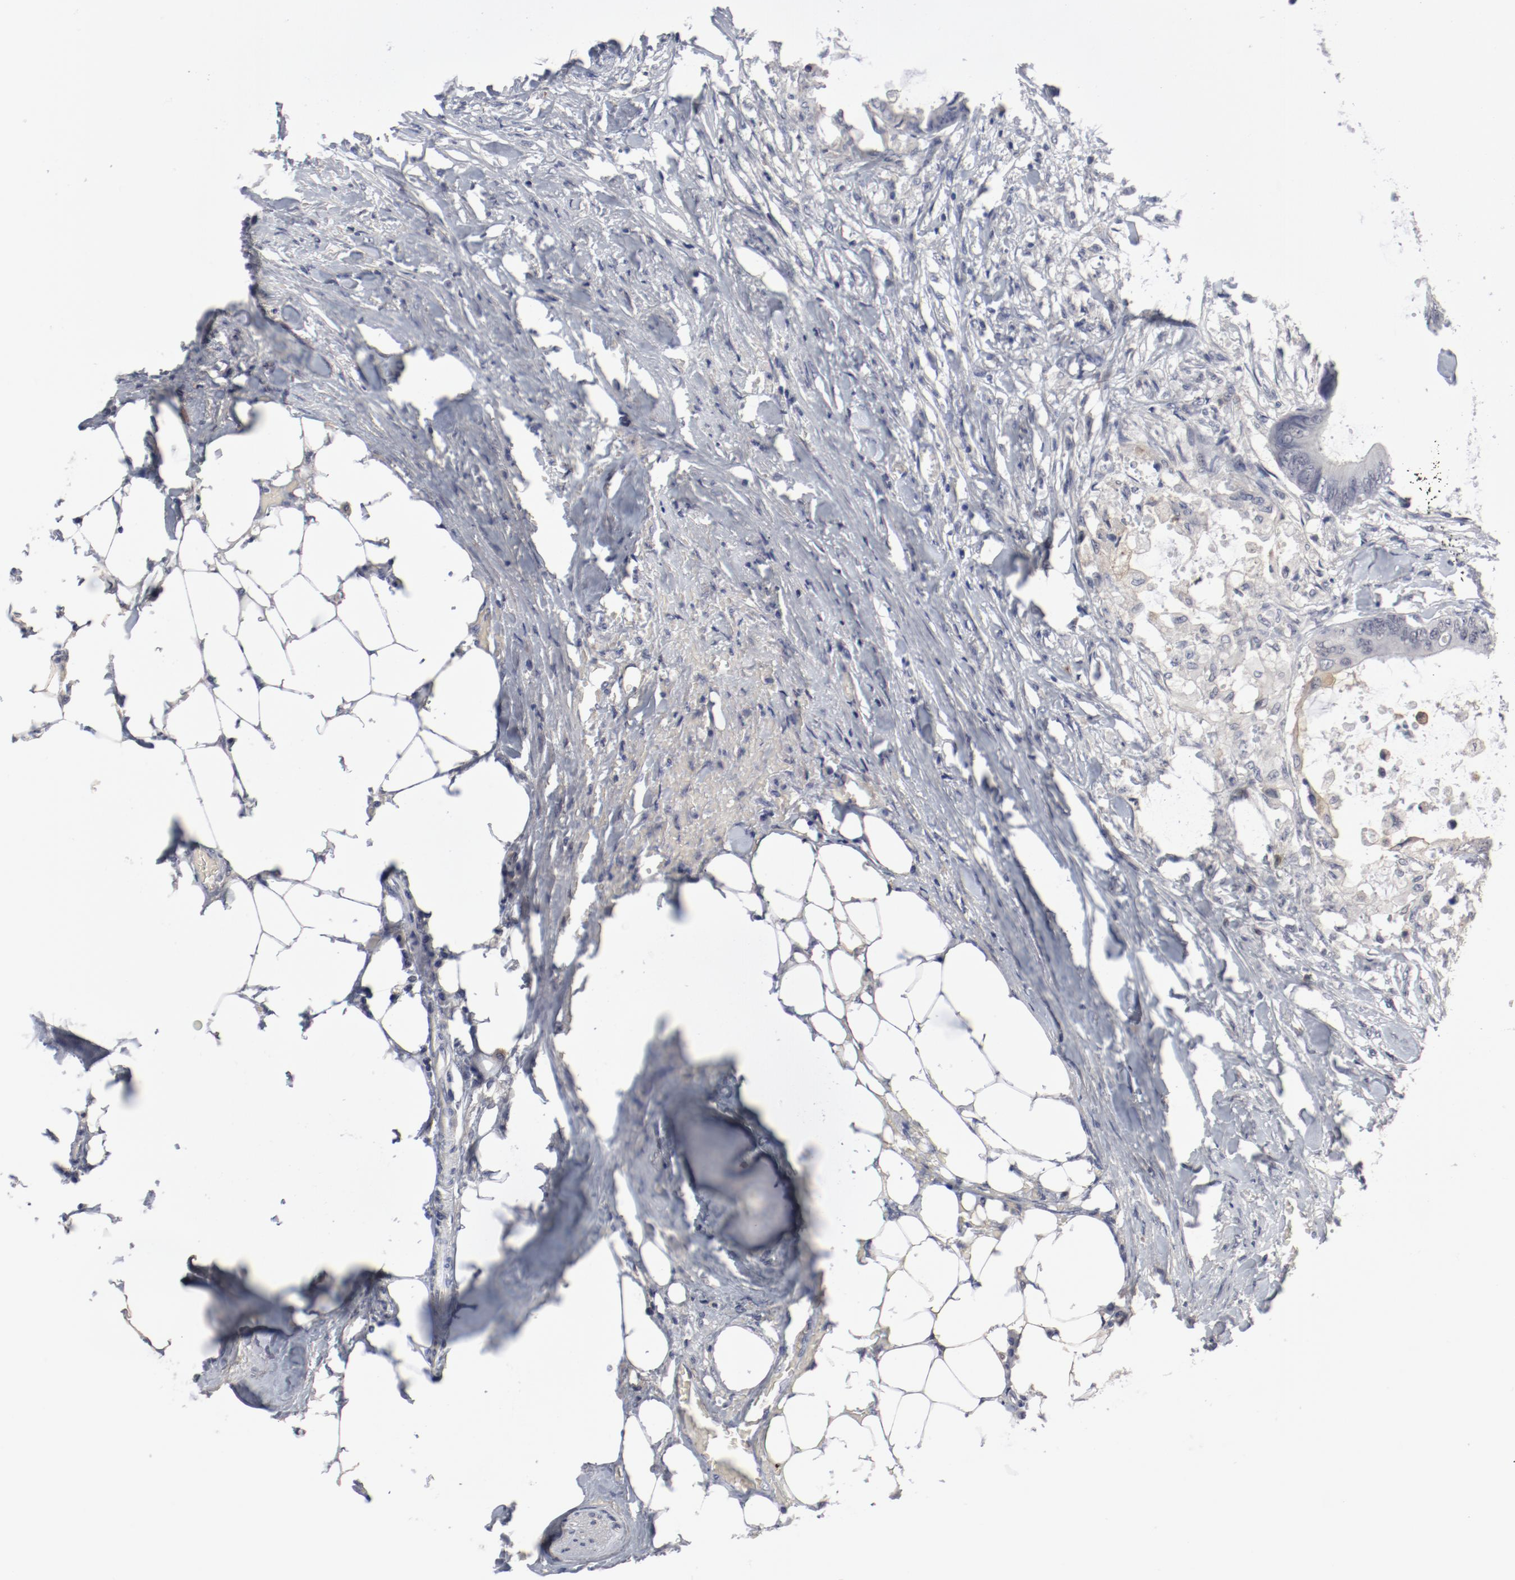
{"staining": {"intensity": "negative", "quantity": "none", "location": "none"}, "tissue": "colorectal cancer", "cell_type": "Tumor cells", "image_type": "cancer", "snomed": [{"axis": "morphology", "description": "Normal tissue, NOS"}, {"axis": "morphology", "description": "Adenocarcinoma, NOS"}, {"axis": "topography", "description": "Rectum"}, {"axis": "topography", "description": "Peripheral nerve tissue"}], "caption": "This image is of adenocarcinoma (colorectal) stained with immunohistochemistry to label a protein in brown with the nuclei are counter-stained blue. There is no expression in tumor cells.", "gene": "ANKLE2", "patient": {"sex": "female", "age": 77}}